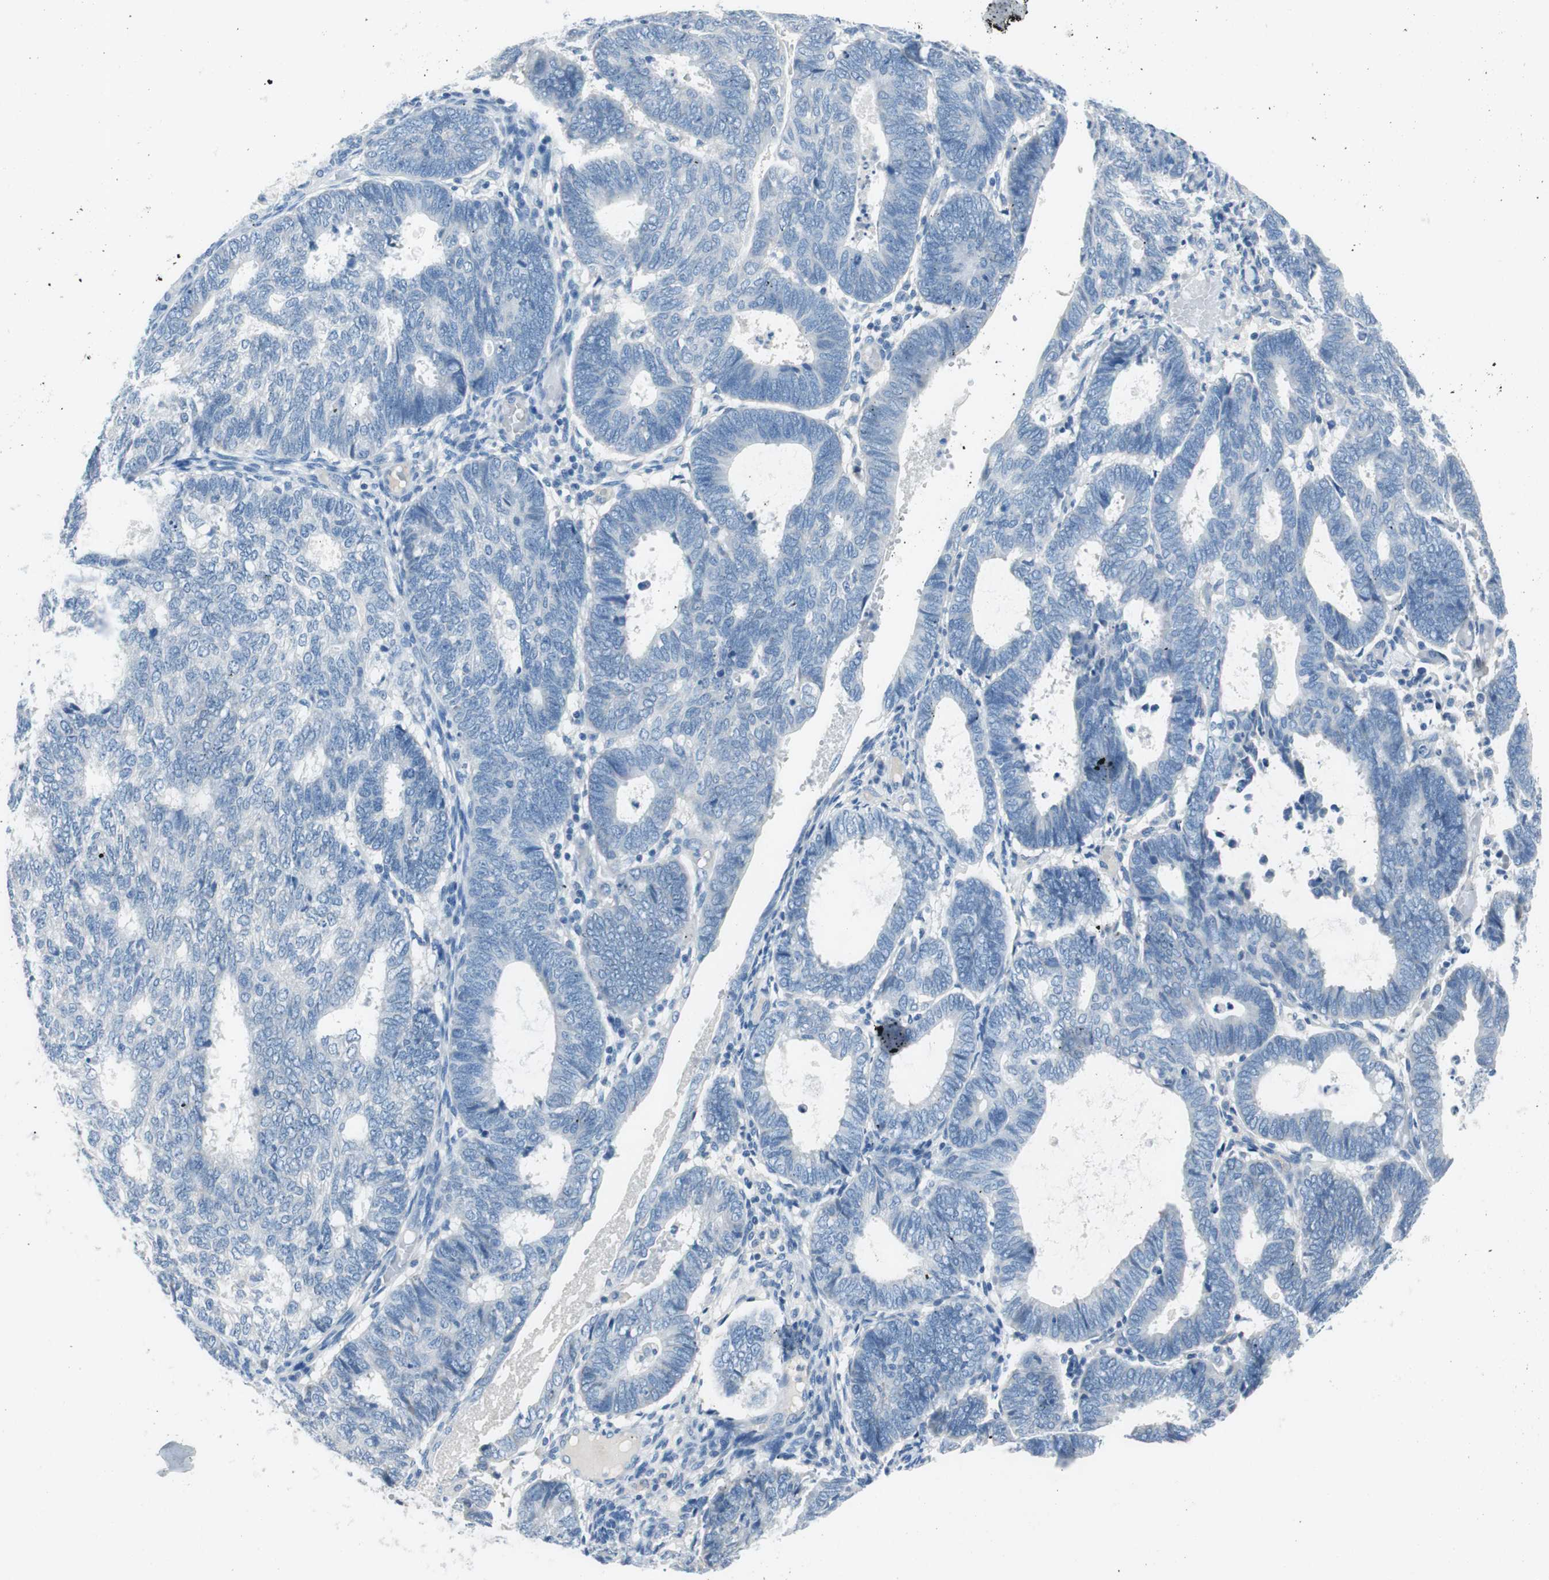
{"staining": {"intensity": "negative", "quantity": "none", "location": "none"}, "tissue": "endometrial cancer", "cell_type": "Tumor cells", "image_type": "cancer", "snomed": [{"axis": "morphology", "description": "Adenocarcinoma, NOS"}, {"axis": "topography", "description": "Uterus"}], "caption": "This is a micrograph of IHC staining of adenocarcinoma (endometrial), which shows no staining in tumor cells.", "gene": "EVA1A", "patient": {"sex": "female", "age": 60}}